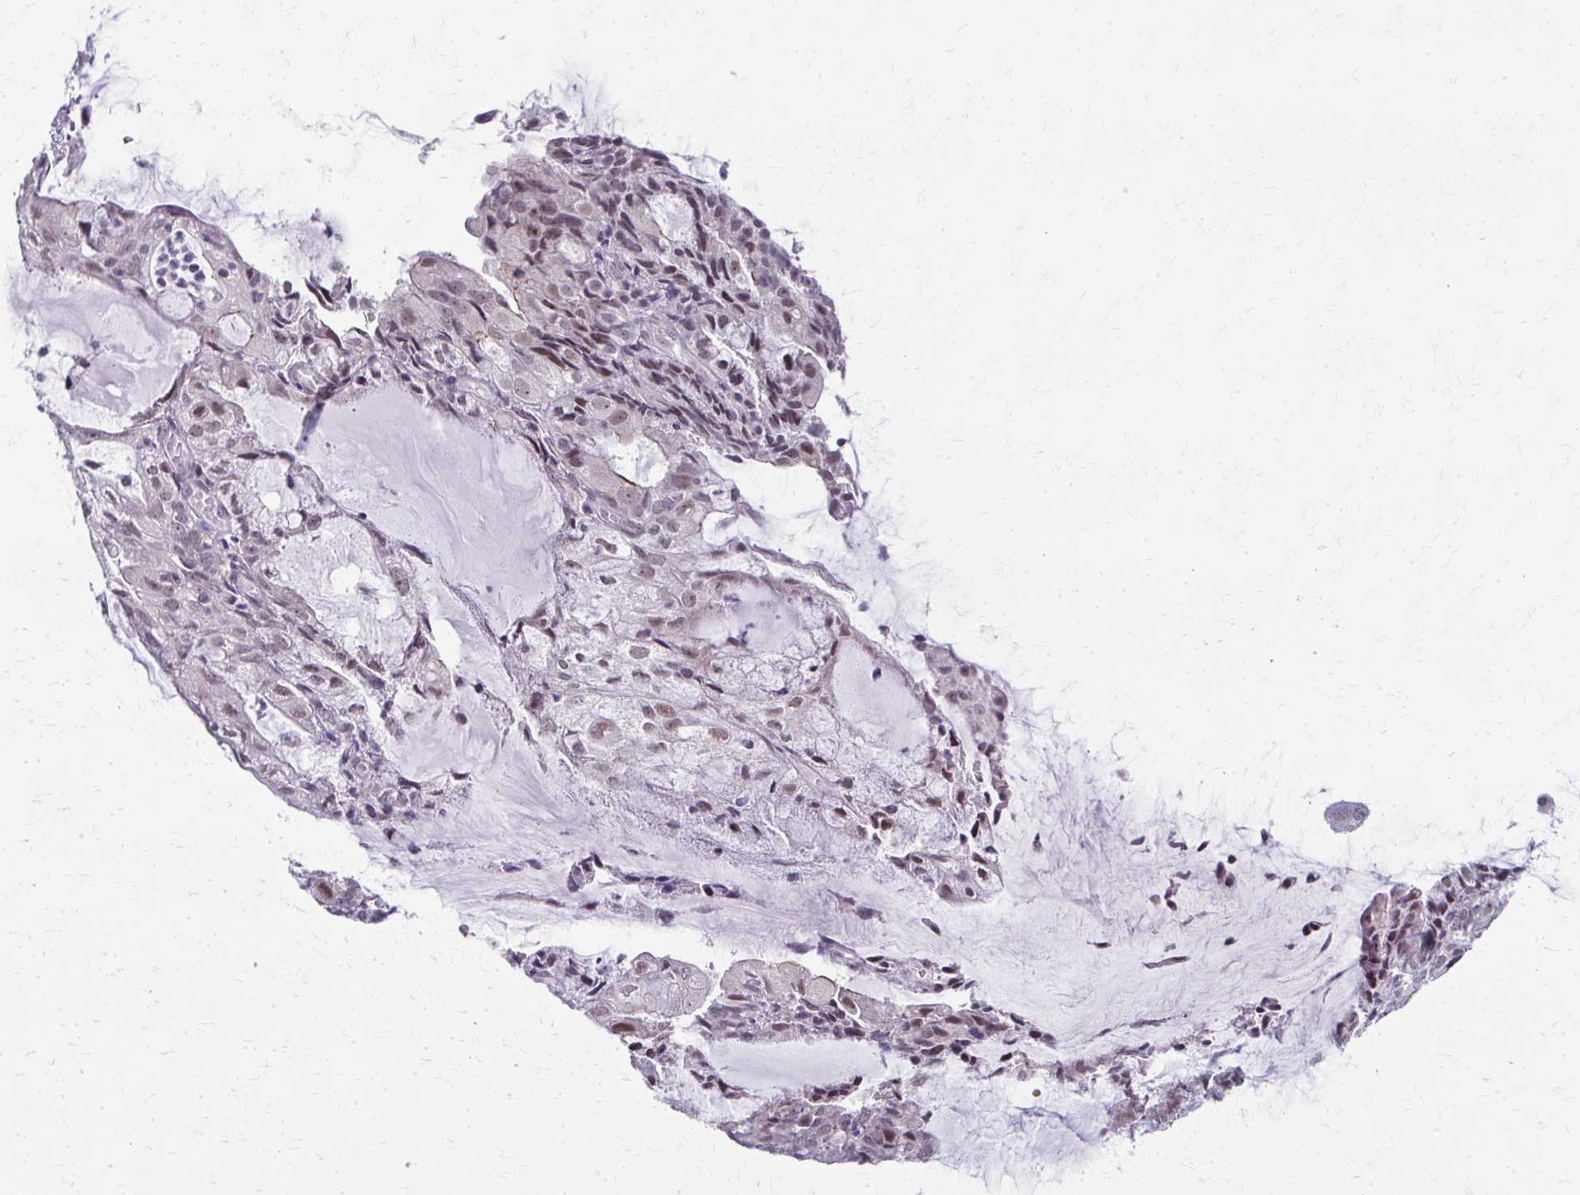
{"staining": {"intensity": "weak", "quantity": "<25%", "location": "nuclear"}, "tissue": "endometrial cancer", "cell_type": "Tumor cells", "image_type": "cancer", "snomed": [{"axis": "morphology", "description": "Adenocarcinoma, NOS"}, {"axis": "topography", "description": "Endometrium"}], "caption": "Human endometrial cancer stained for a protein using IHC exhibits no positivity in tumor cells.", "gene": "MAF1", "patient": {"sex": "female", "age": 81}}